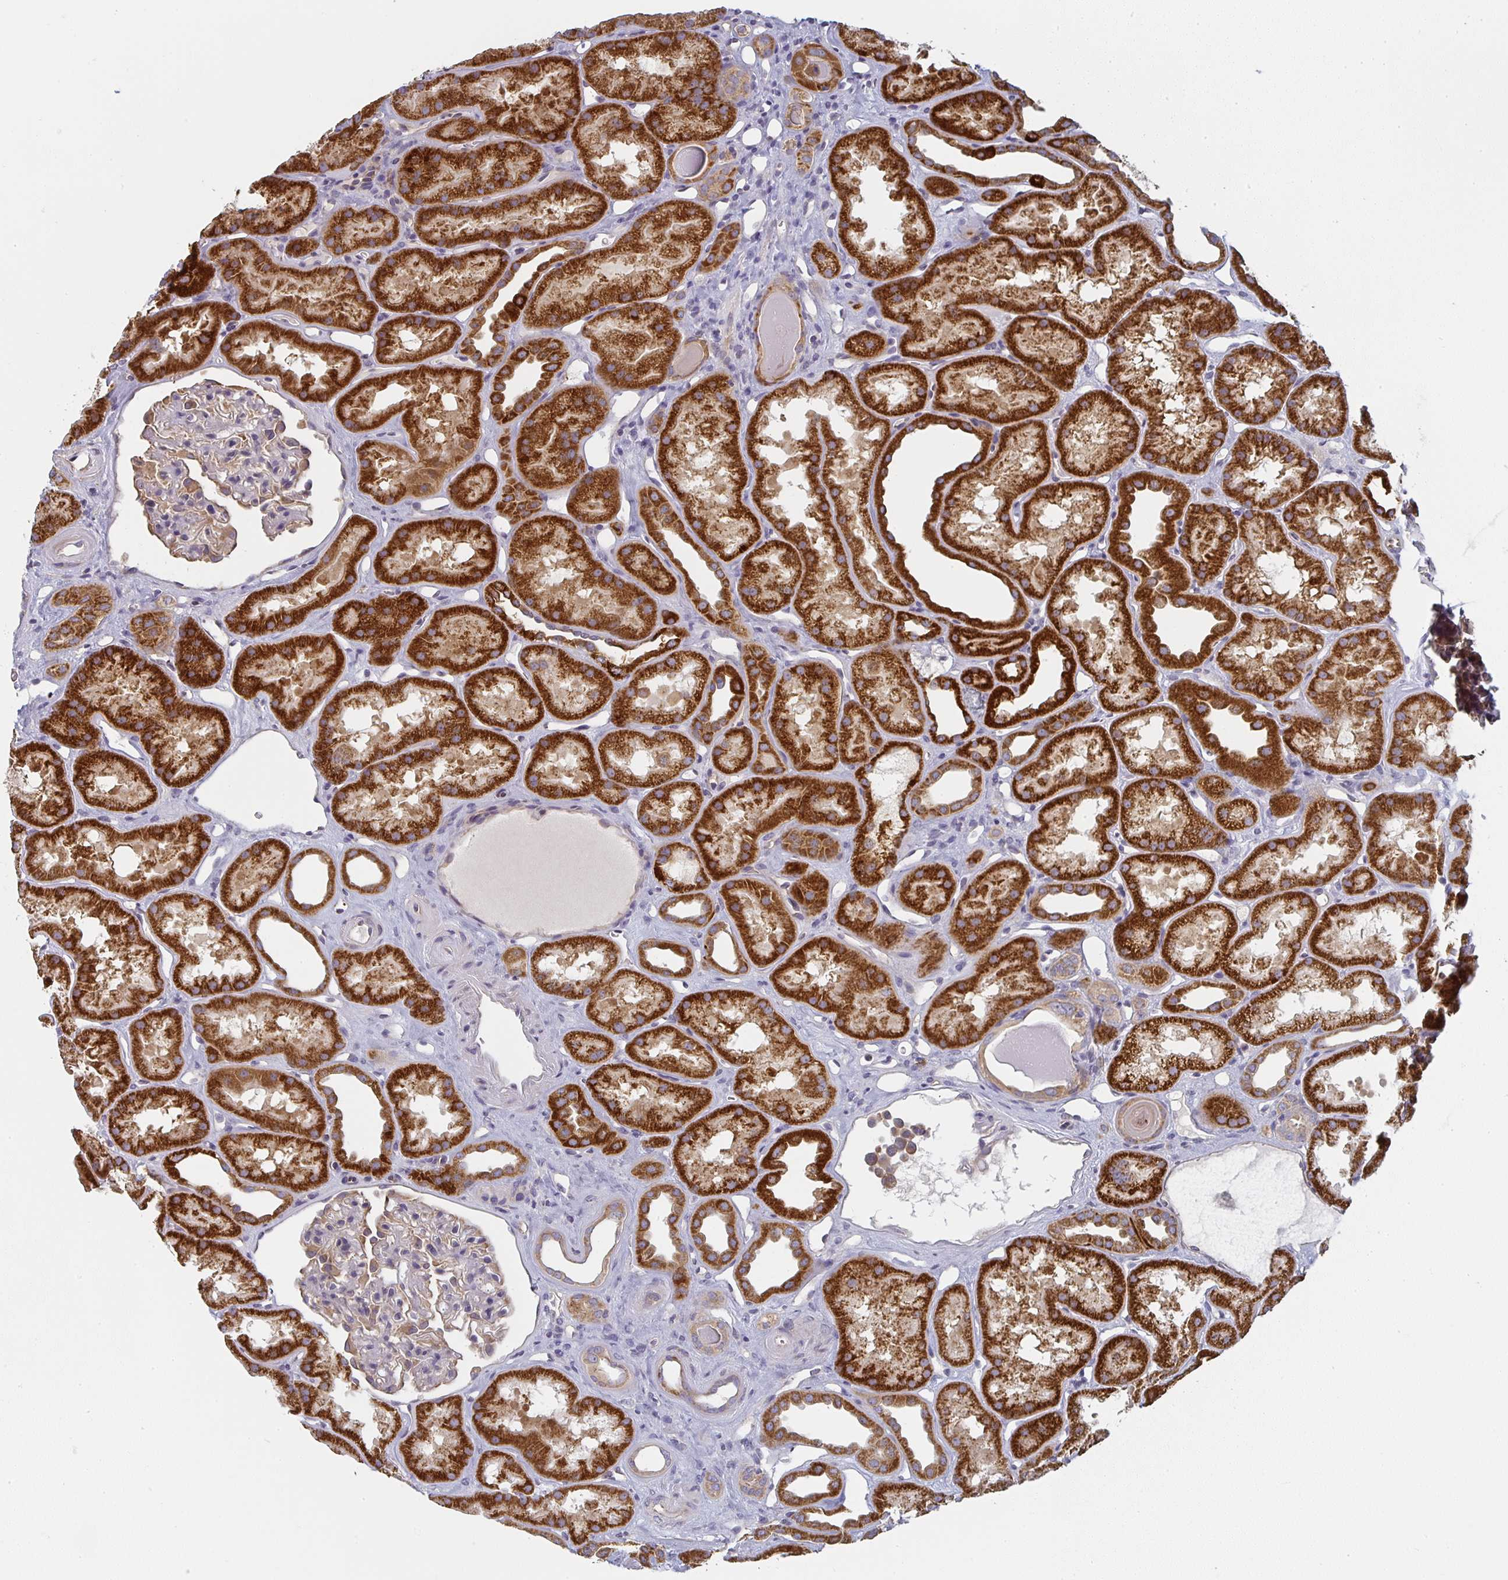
{"staining": {"intensity": "negative", "quantity": "none", "location": "none"}, "tissue": "kidney", "cell_type": "Cells in glomeruli", "image_type": "normal", "snomed": [{"axis": "morphology", "description": "Normal tissue, NOS"}, {"axis": "topography", "description": "Kidney"}], "caption": "A micrograph of human kidney is negative for staining in cells in glomeruli. (DAB (3,3'-diaminobenzidine) immunohistochemistry with hematoxylin counter stain).", "gene": "CTHRC1", "patient": {"sex": "male", "age": 61}}